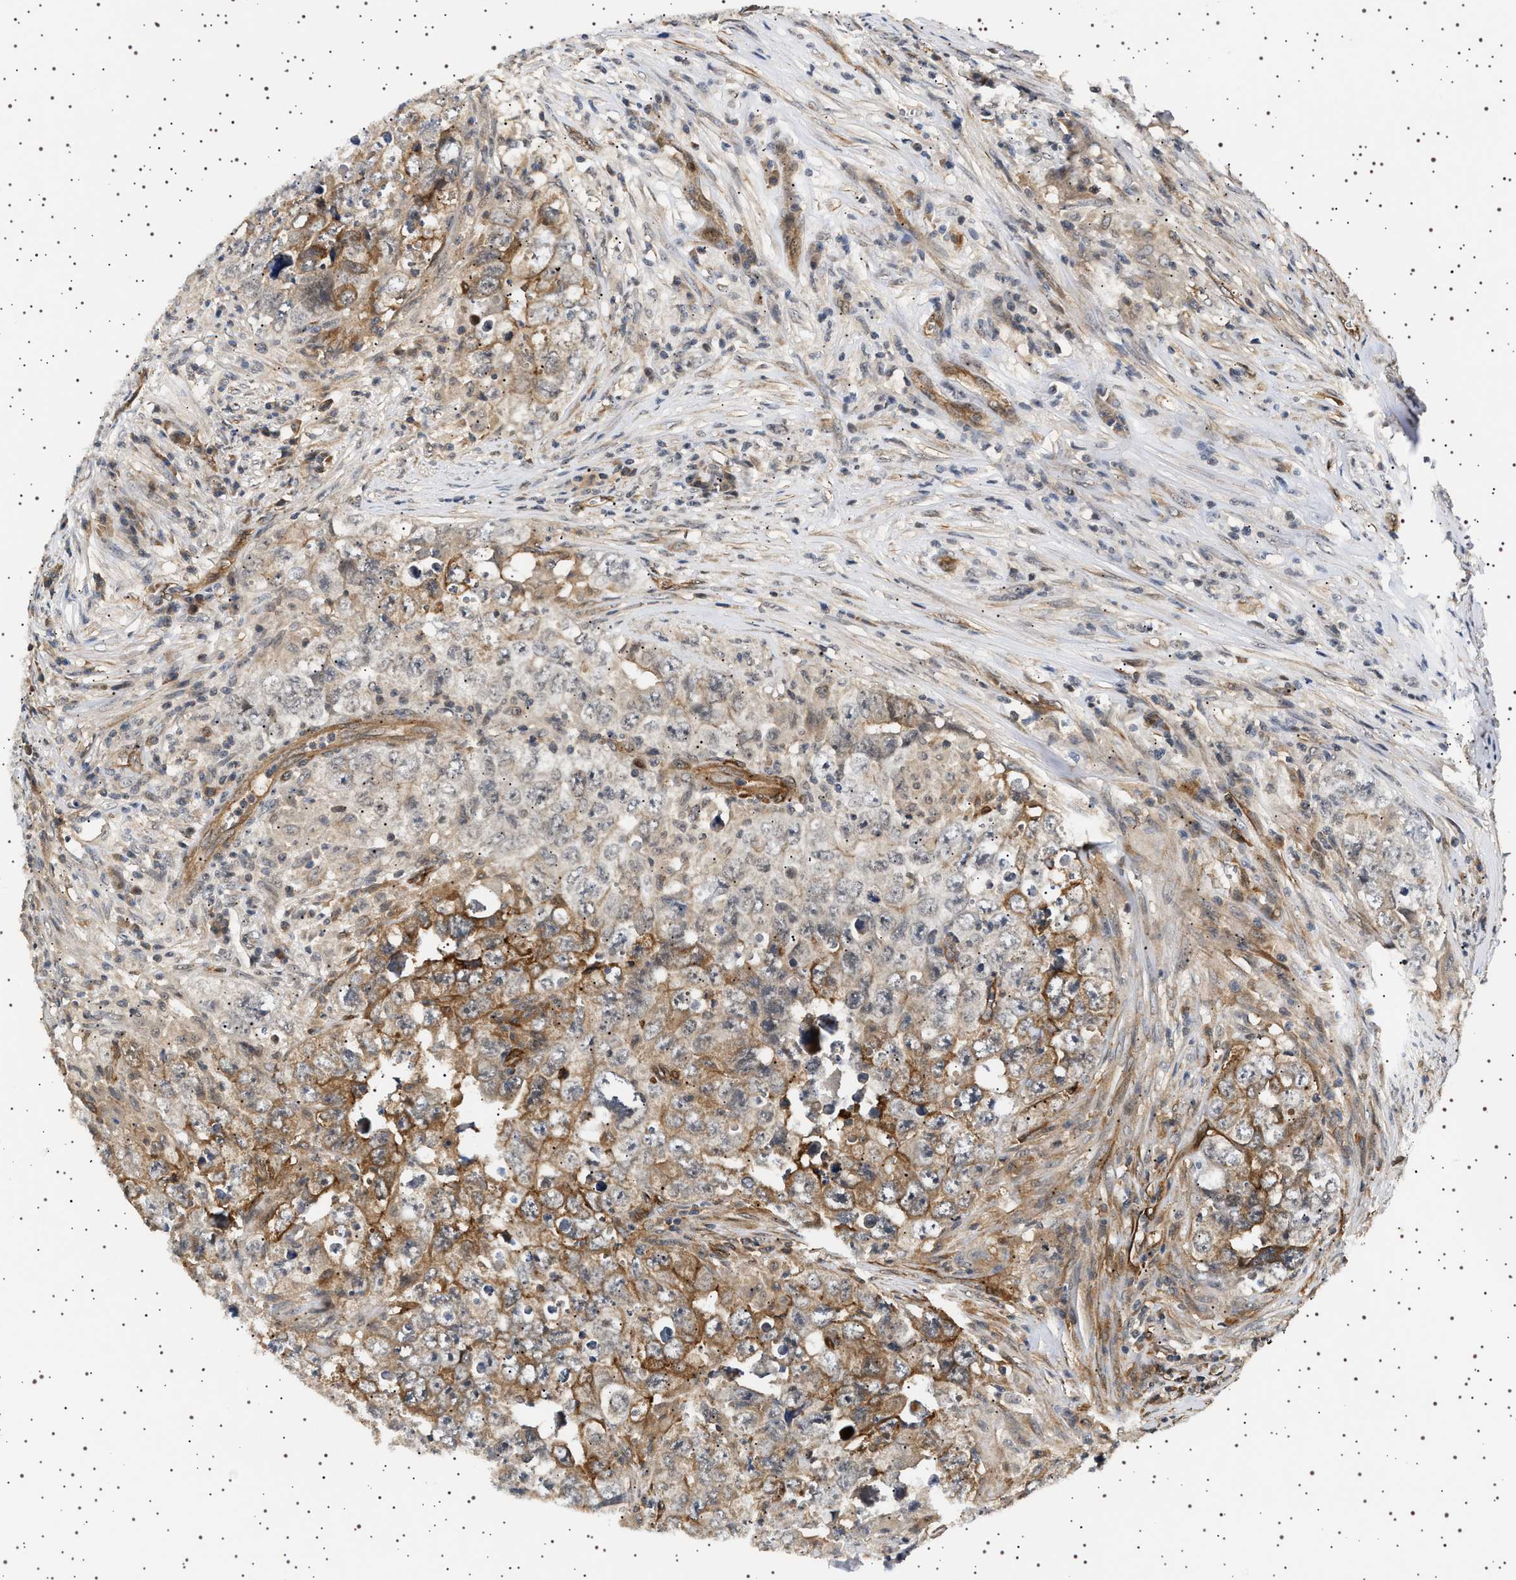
{"staining": {"intensity": "moderate", "quantity": ">75%", "location": "cytoplasmic/membranous"}, "tissue": "testis cancer", "cell_type": "Tumor cells", "image_type": "cancer", "snomed": [{"axis": "morphology", "description": "Seminoma, NOS"}, {"axis": "morphology", "description": "Carcinoma, Embryonal, NOS"}, {"axis": "topography", "description": "Testis"}], "caption": "This micrograph exhibits IHC staining of embryonal carcinoma (testis), with medium moderate cytoplasmic/membranous positivity in about >75% of tumor cells.", "gene": "BAG3", "patient": {"sex": "male", "age": 43}}